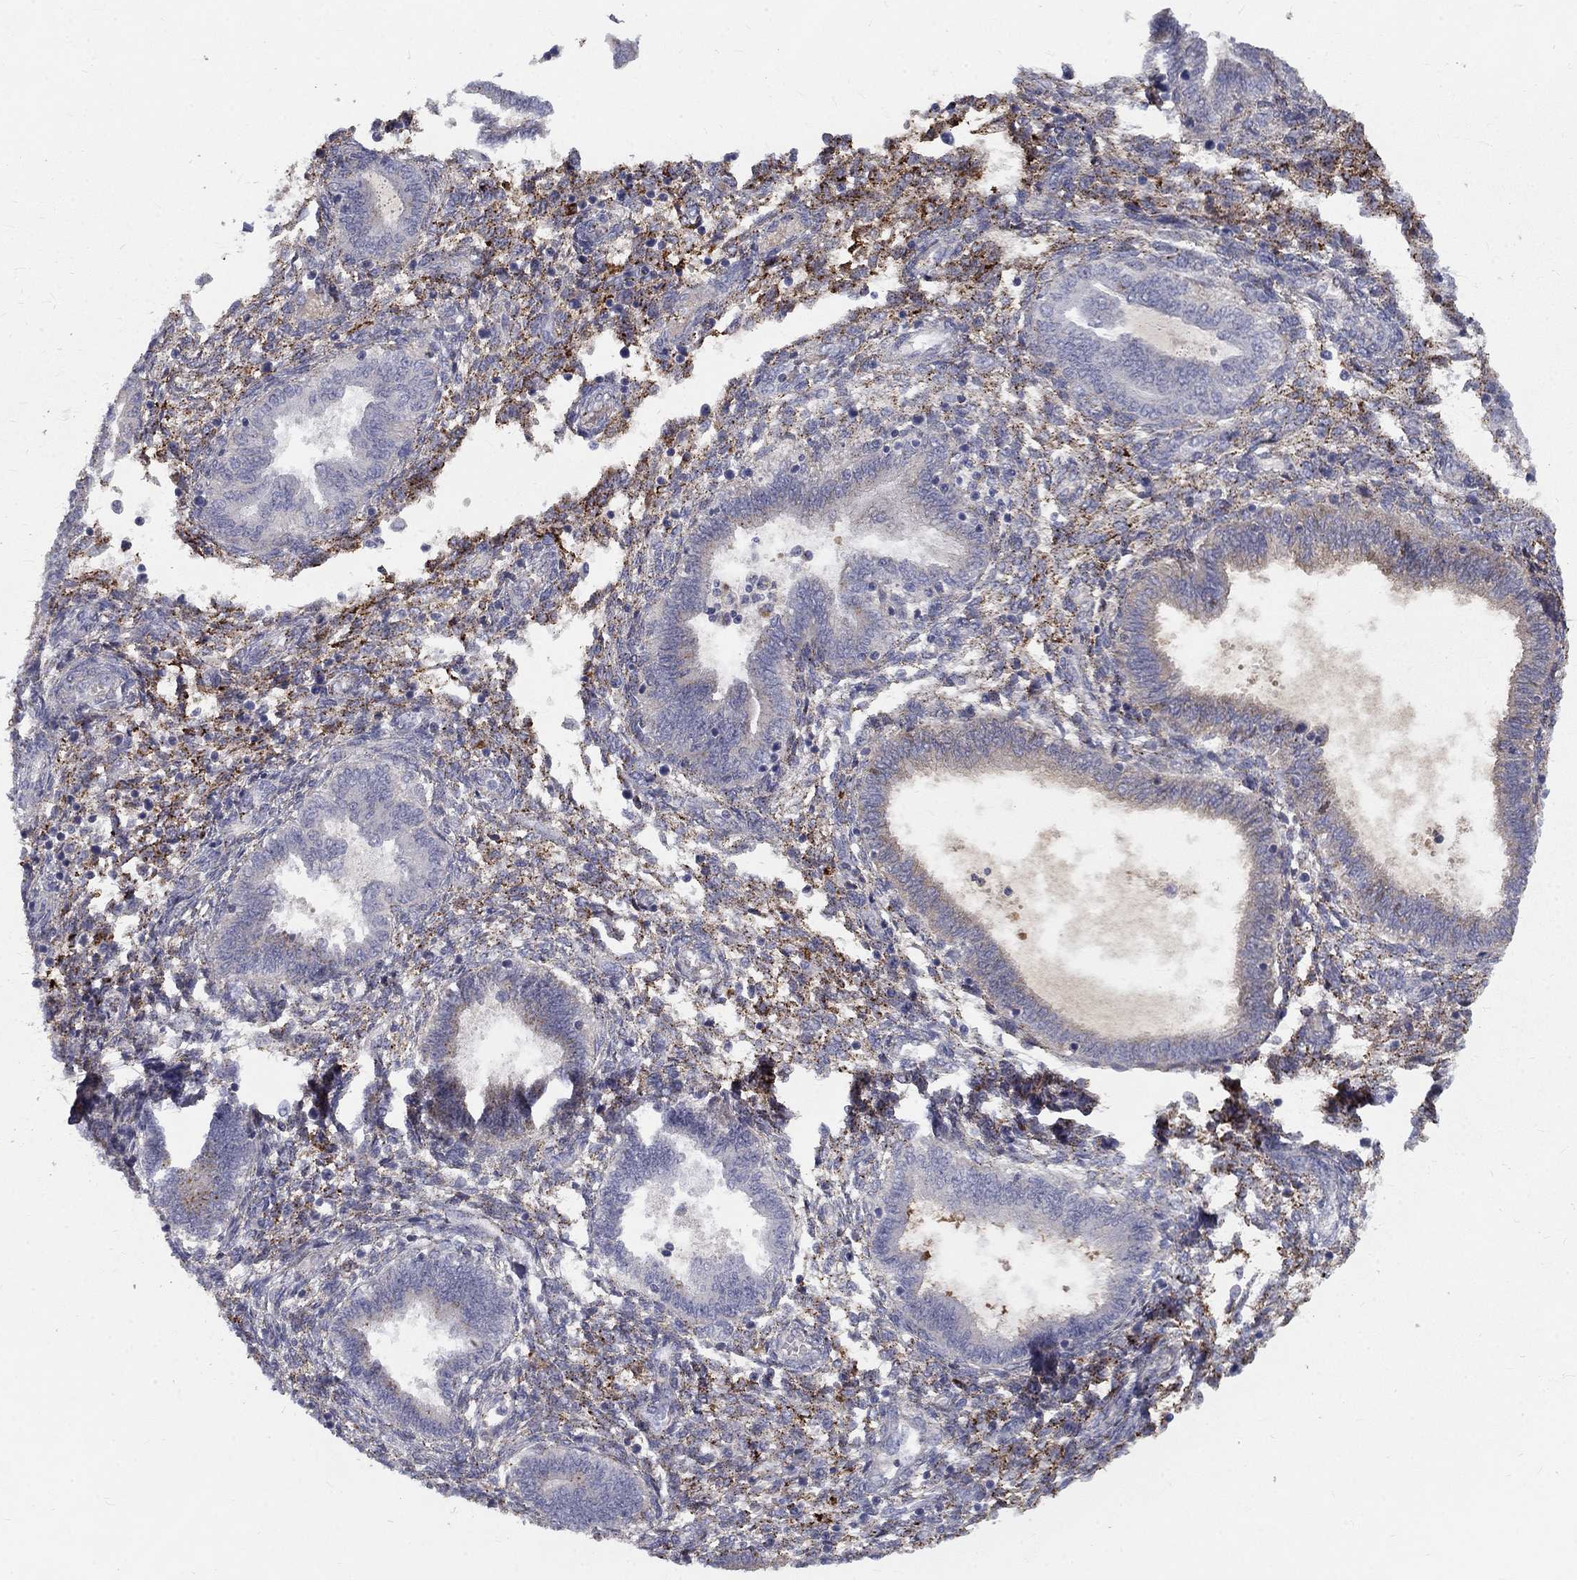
{"staining": {"intensity": "strong", "quantity": "<25%", "location": "cytoplasmic/membranous"}, "tissue": "endometrium", "cell_type": "Cells in endometrial stroma", "image_type": "normal", "snomed": [{"axis": "morphology", "description": "Normal tissue, NOS"}, {"axis": "topography", "description": "Endometrium"}], "caption": "Unremarkable endometrium displays strong cytoplasmic/membranous expression in about <25% of cells in endometrial stroma.", "gene": "EPDR1", "patient": {"sex": "female", "age": 42}}